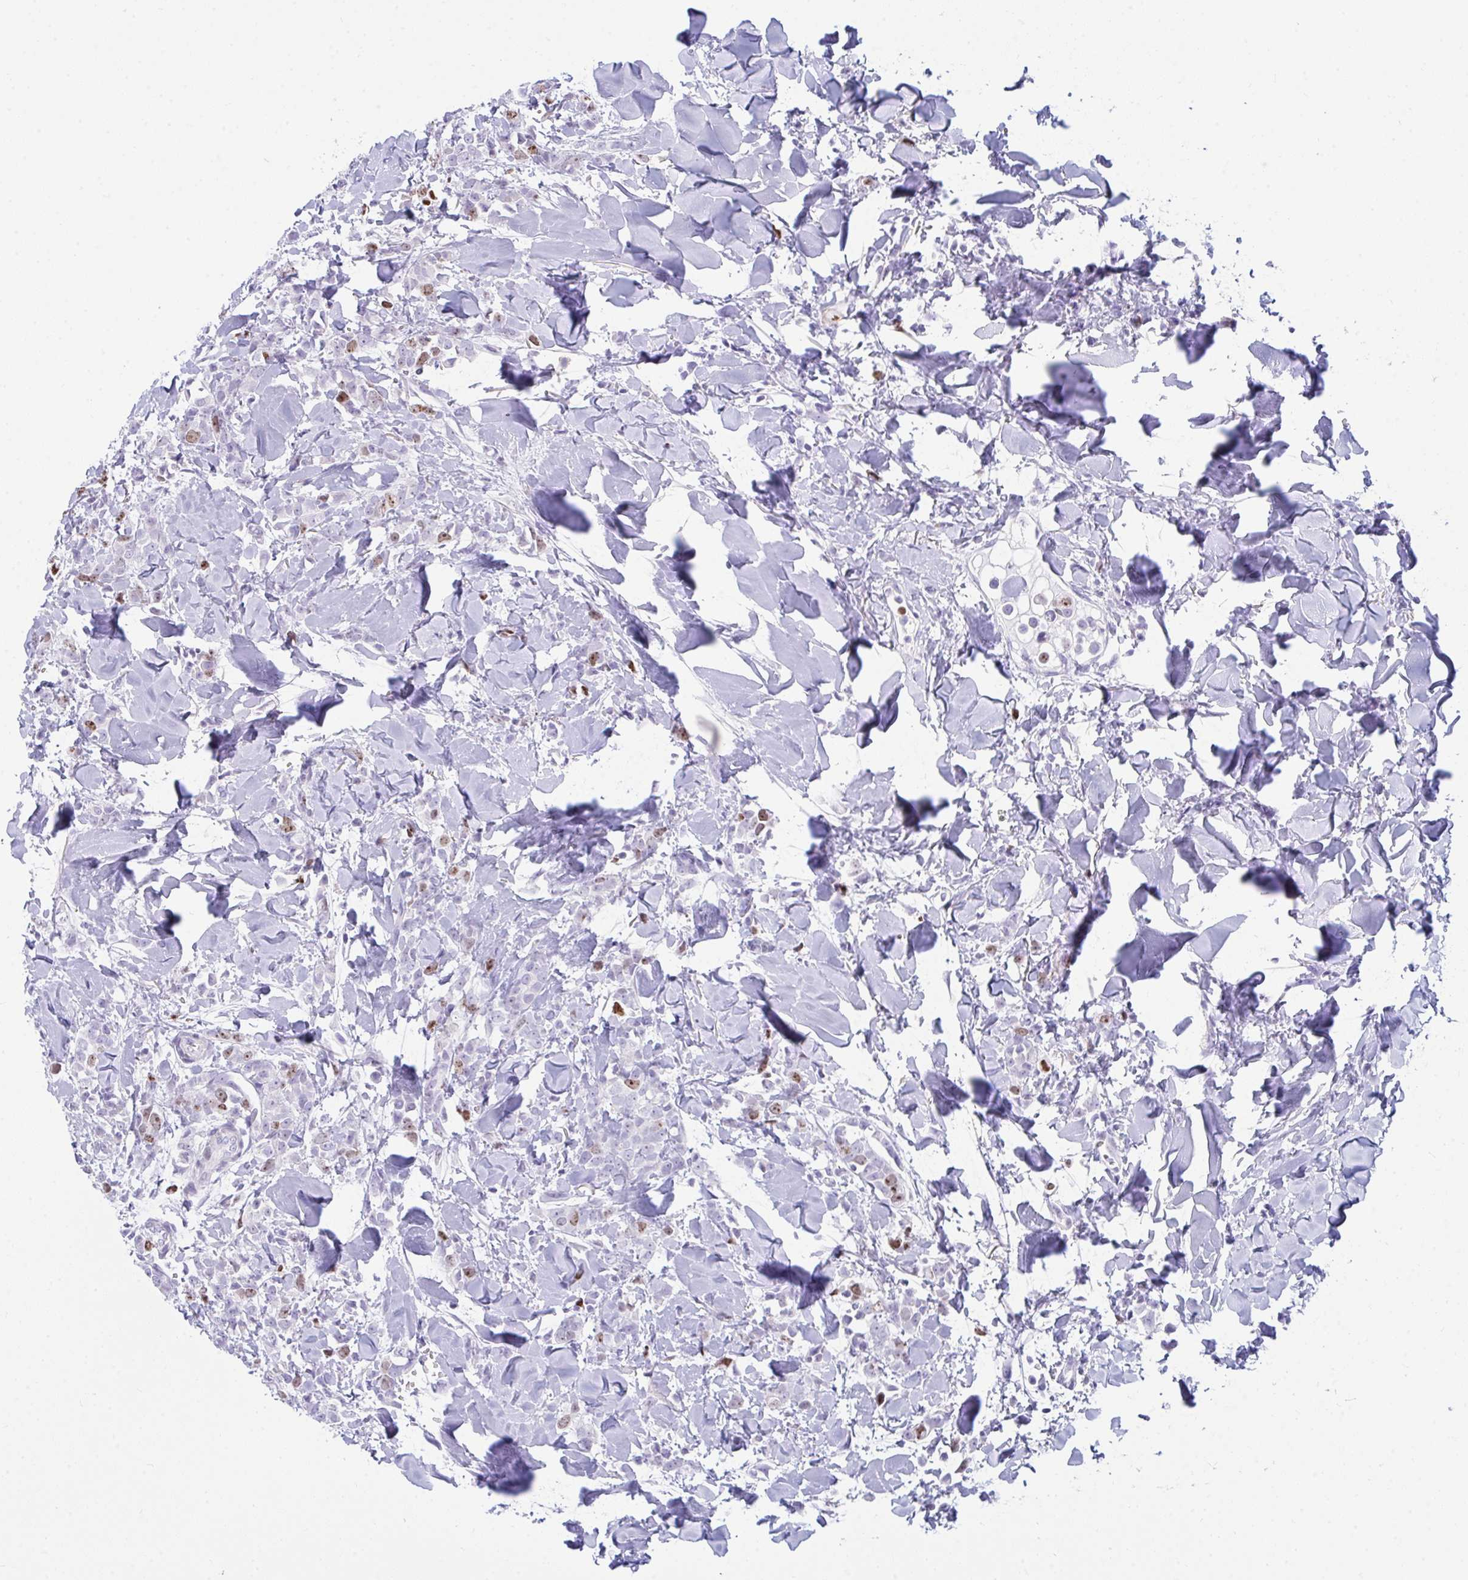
{"staining": {"intensity": "moderate", "quantity": "25%-75%", "location": "nuclear"}, "tissue": "breast cancer", "cell_type": "Tumor cells", "image_type": "cancer", "snomed": [{"axis": "morphology", "description": "Lobular carcinoma"}, {"axis": "topography", "description": "Breast"}], "caption": "High-magnification brightfield microscopy of breast cancer (lobular carcinoma) stained with DAB (3,3'-diaminobenzidine) (brown) and counterstained with hematoxylin (blue). tumor cells exhibit moderate nuclear positivity is present in approximately25%-75% of cells.", "gene": "SUZ12", "patient": {"sex": "female", "age": 91}}